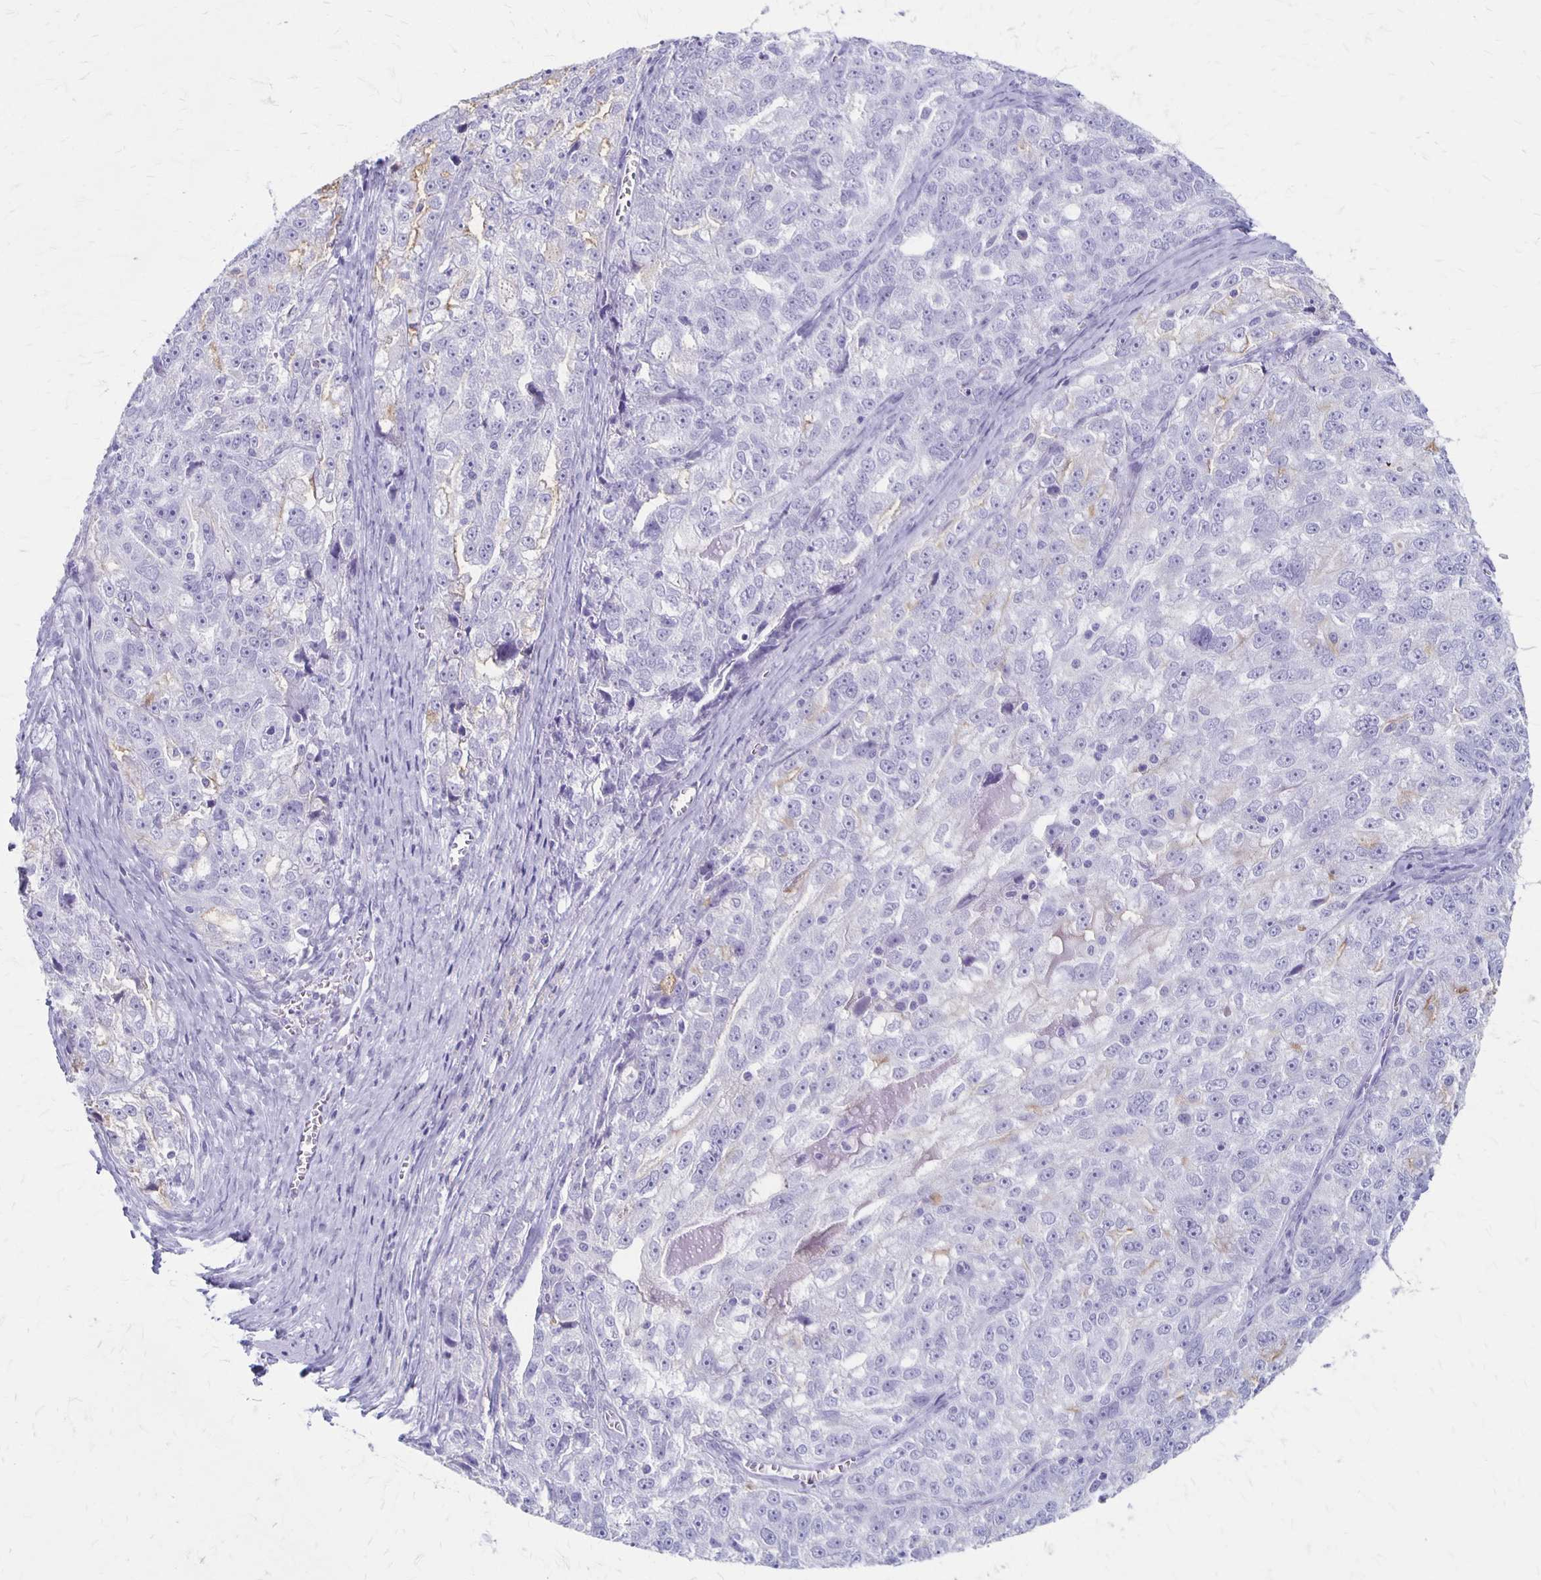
{"staining": {"intensity": "negative", "quantity": "none", "location": "none"}, "tissue": "ovarian cancer", "cell_type": "Tumor cells", "image_type": "cancer", "snomed": [{"axis": "morphology", "description": "Cystadenocarcinoma, serous, NOS"}, {"axis": "topography", "description": "Ovary"}], "caption": "Photomicrograph shows no protein positivity in tumor cells of ovarian cancer (serous cystadenocarcinoma) tissue. (Brightfield microscopy of DAB immunohistochemistry (IHC) at high magnification).", "gene": "MAGEC2", "patient": {"sex": "female", "age": 51}}